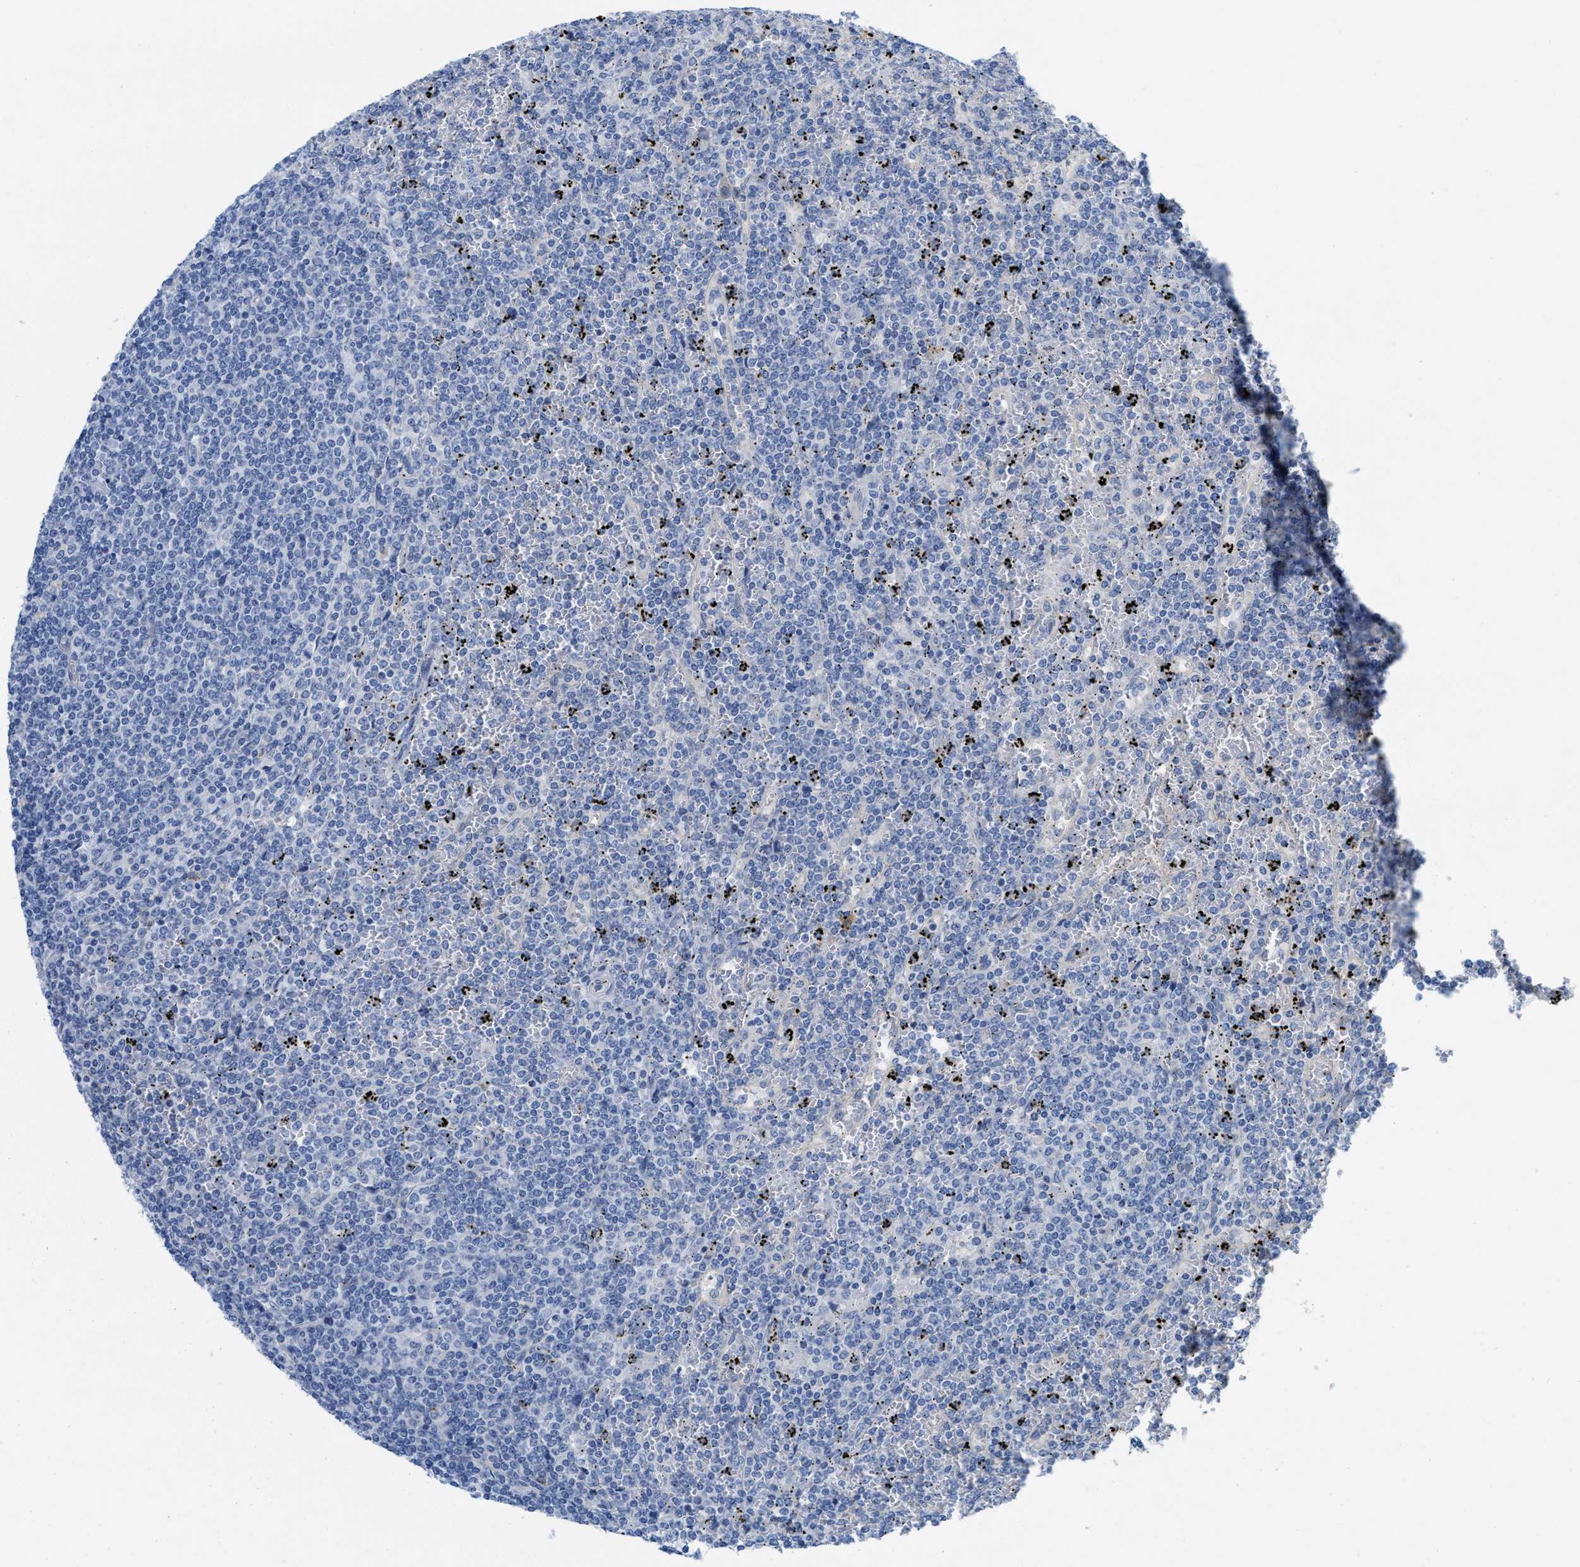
{"staining": {"intensity": "negative", "quantity": "none", "location": "none"}, "tissue": "lymphoma", "cell_type": "Tumor cells", "image_type": "cancer", "snomed": [{"axis": "morphology", "description": "Malignant lymphoma, non-Hodgkin's type, Low grade"}, {"axis": "topography", "description": "Spleen"}], "caption": "The immunohistochemistry image has no significant positivity in tumor cells of malignant lymphoma, non-Hodgkin's type (low-grade) tissue.", "gene": "CPA2", "patient": {"sex": "female", "age": 19}}